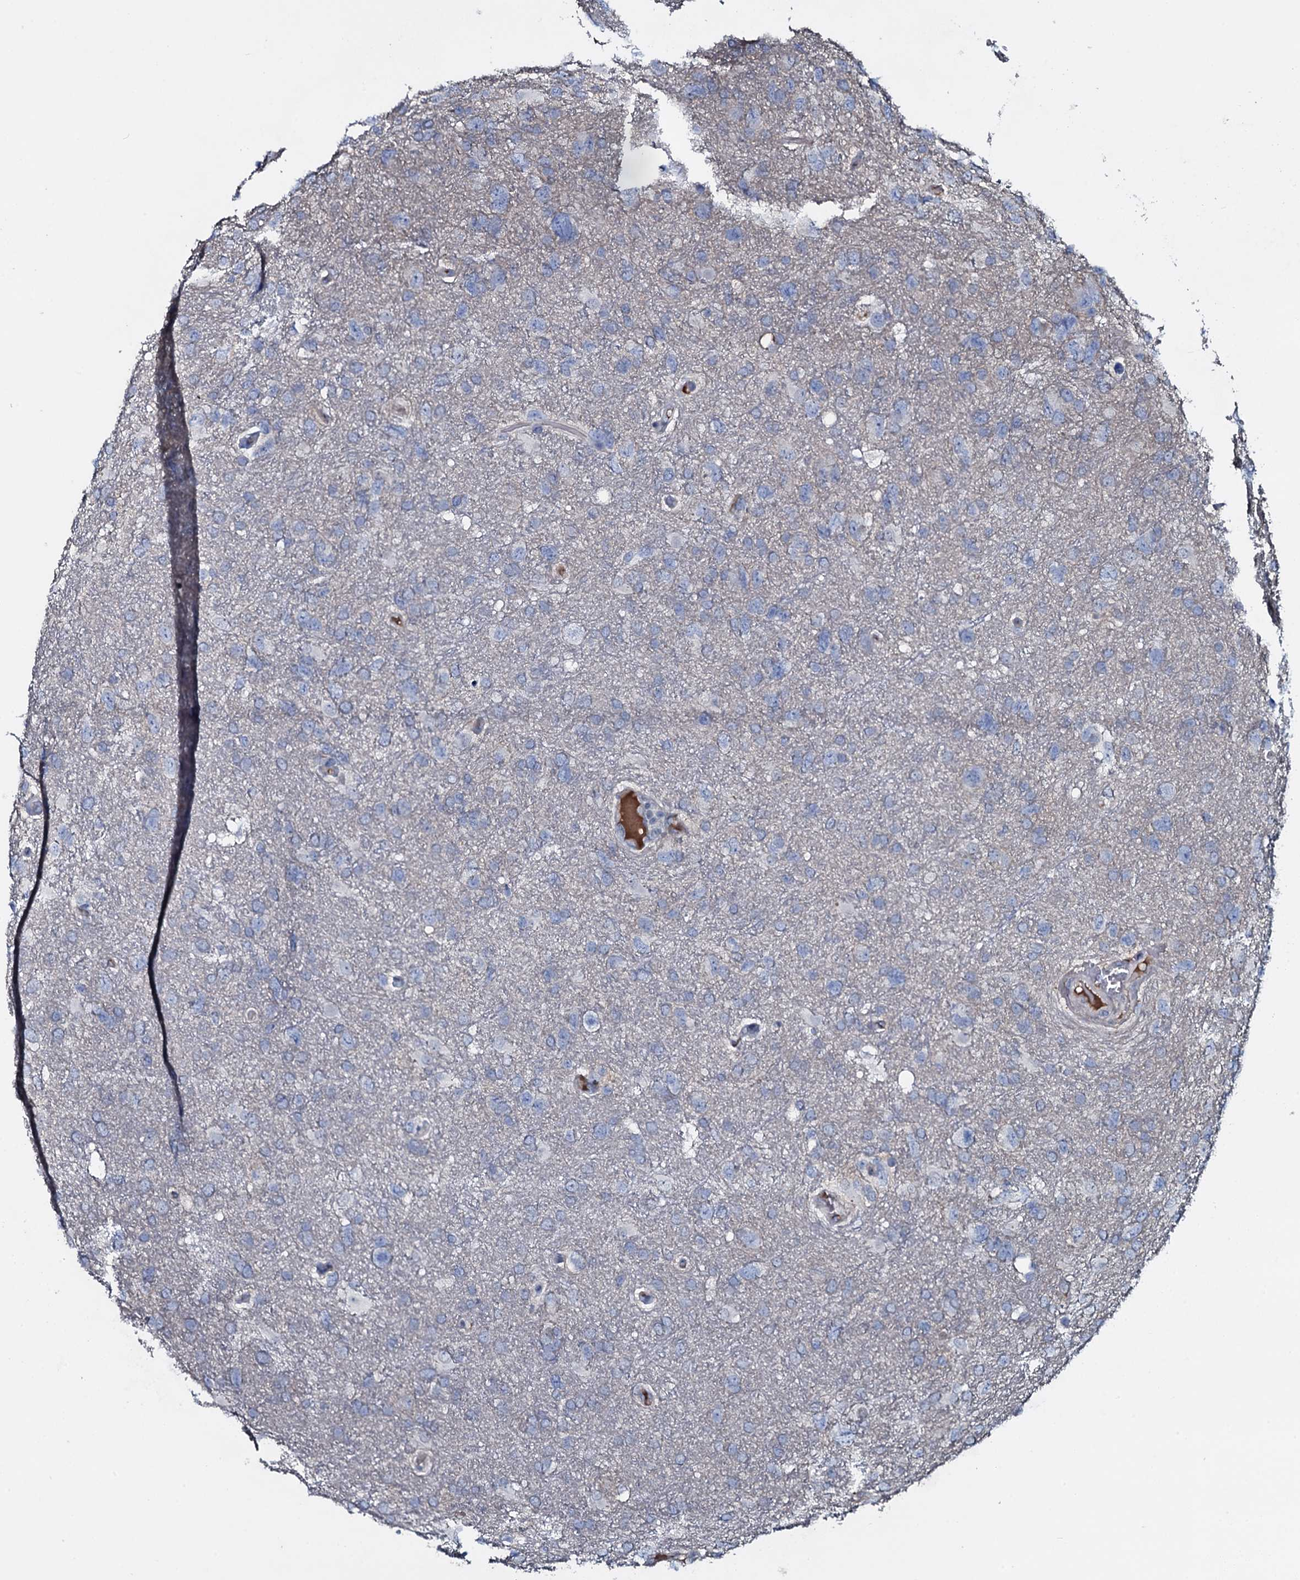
{"staining": {"intensity": "negative", "quantity": "none", "location": "none"}, "tissue": "glioma", "cell_type": "Tumor cells", "image_type": "cancer", "snomed": [{"axis": "morphology", "description": "Glioma, malignant, High grade"}, {"axis": "topography", "description": "Brain"}], "caption": "Image shows no significant protein expression in tumor cells of malignant glioma (high-grade). Nuclei are stained in blue.", "gene": "LYG2", "patient": {"sex": "male", "age": 61}}